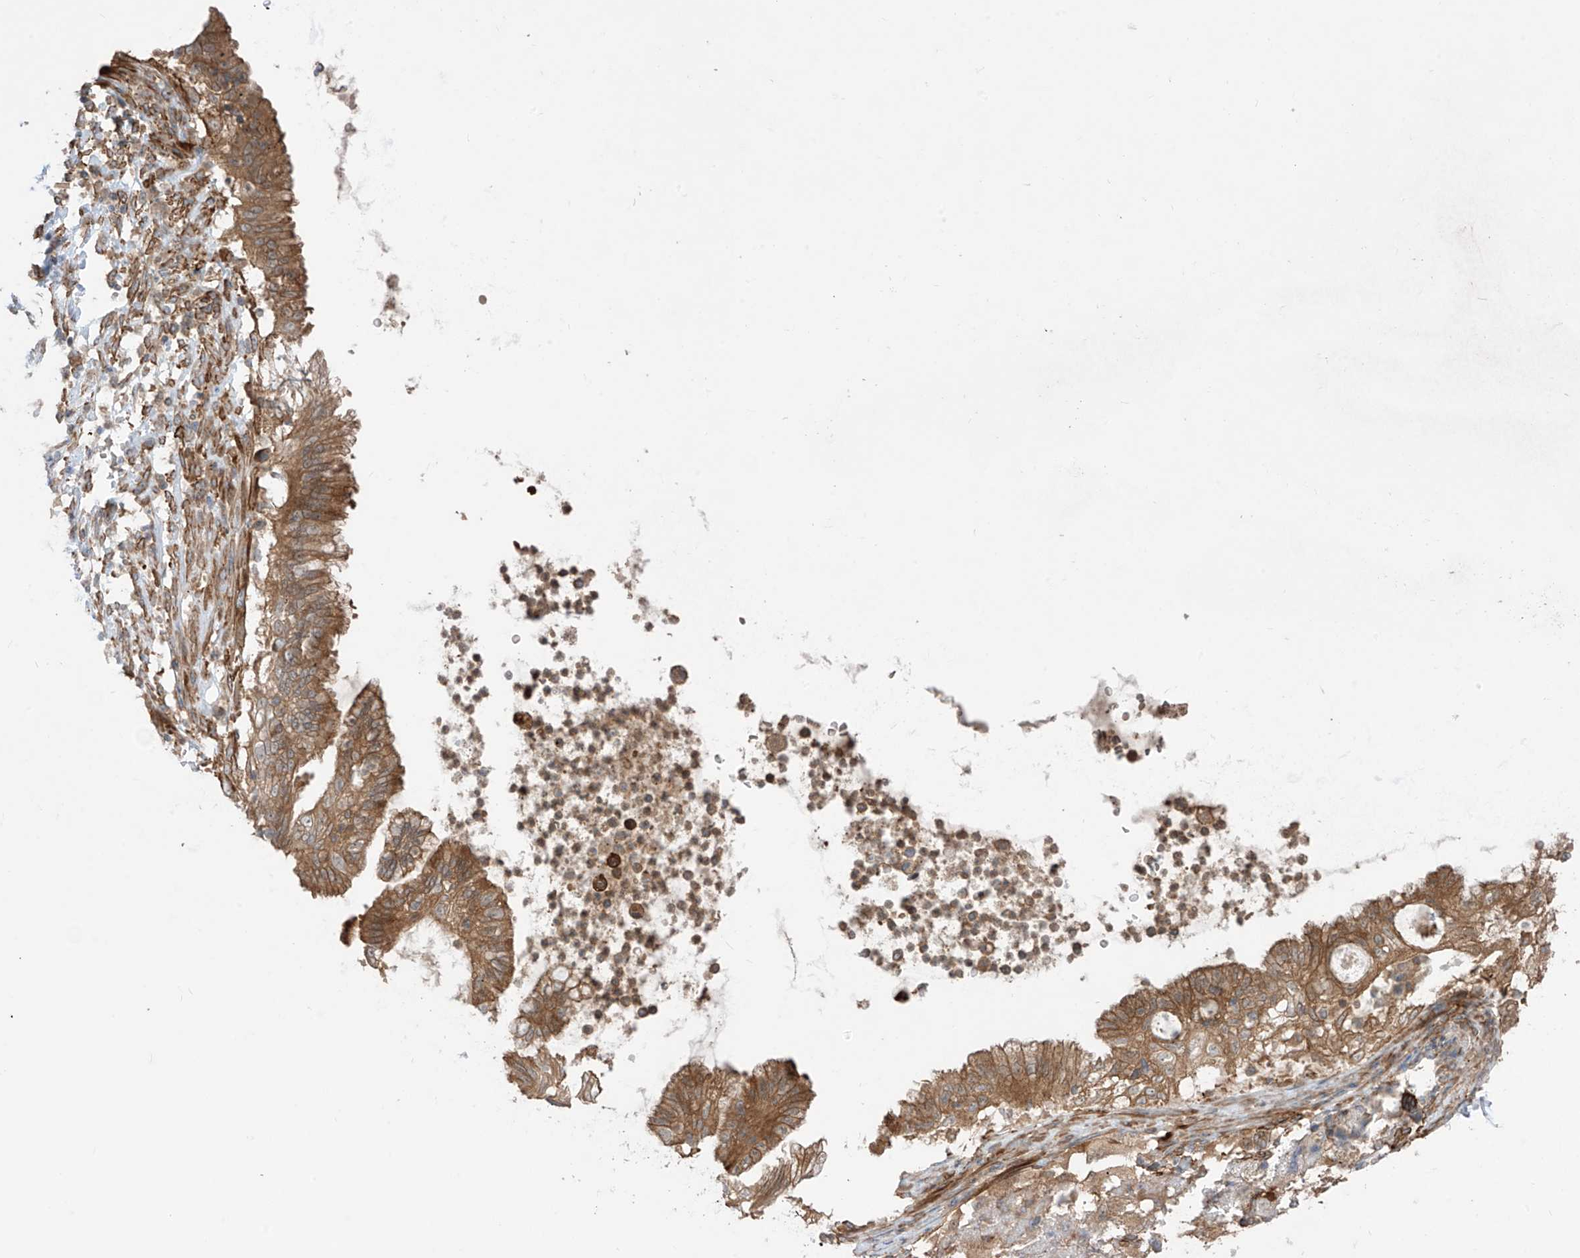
{"staining": {"intensity": "moderate", "quantity": ">75%", "location": "cytoplasmic/membranous"}, "tissue": "lung cancer", "cell_type": "Tumor cells", "image_type": "cancer", "snomed": [{"axis": "morphology", "description": "Adenocarcinoma, NOS"}, {"axis": "topography", "description": "Lung"}], "caption": "The photomicrograph demonstrates immunohistochemical staining of adenocarcinoma (lung). There is moderate cytoplasmic/membranous expression is seen in approximately >75% of tumor cells. (Brightfield microscopy of DAB IHC at high magnification).", "gene": "TRMU", "patient": {"sex": "female", "age": 70}}